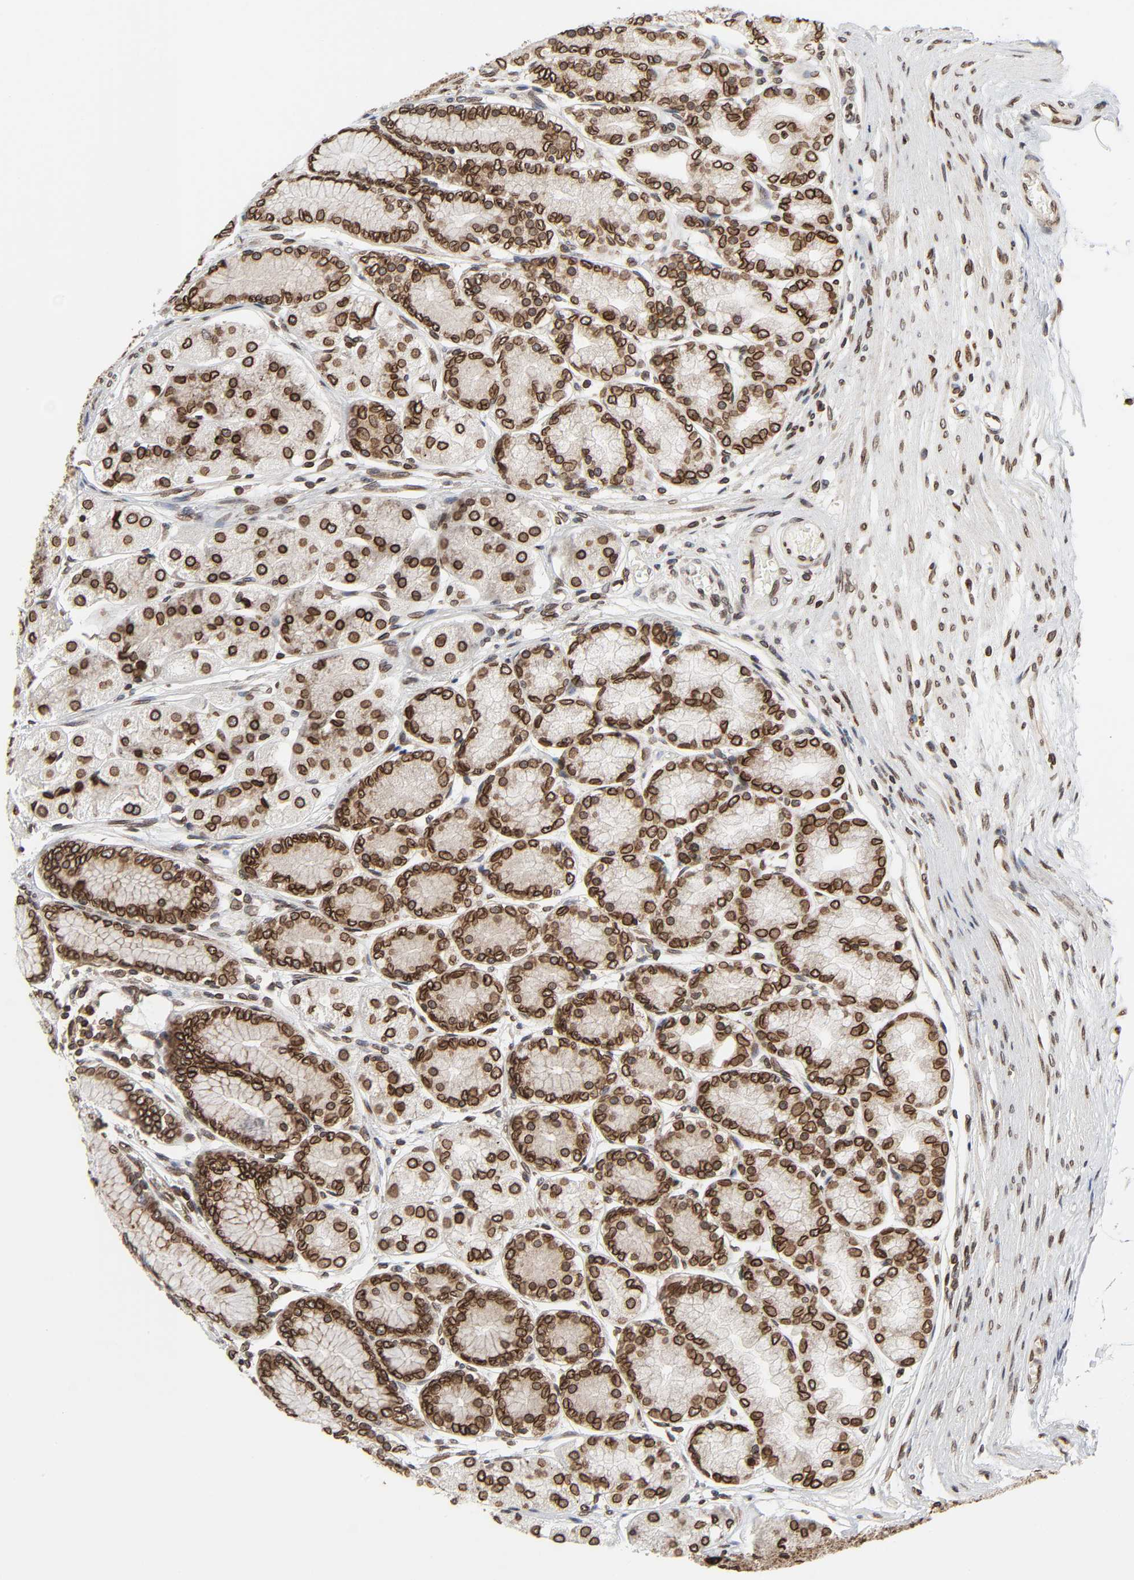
{"staining": {"intensity": "strong", "quantity": ">75%", "location": "cytoplasmic/membranous,nuclear"}, "tissue": "stomach", "cell_type": "Glandular cells", "image_type": "normal", "snomed": [{"axis": "morphology", "description": "Normal tissue, NOS"}, {"axis": "morphology", "description": "Adenocarcinoma, NOS"}, {"axis": "topography", "description": "Stomach"}, {"axis": "topography", "description": "Stomach, lower"}], "caption": "A micrograph showing strong cytoplasmic/membranous,nuclear expression in about >75% of glandular cells in normal stomach, as visualized by brown immunohistochemical staining.", "gene": "RANGAP1", "patient": {"sex": "female", "age": 65}}